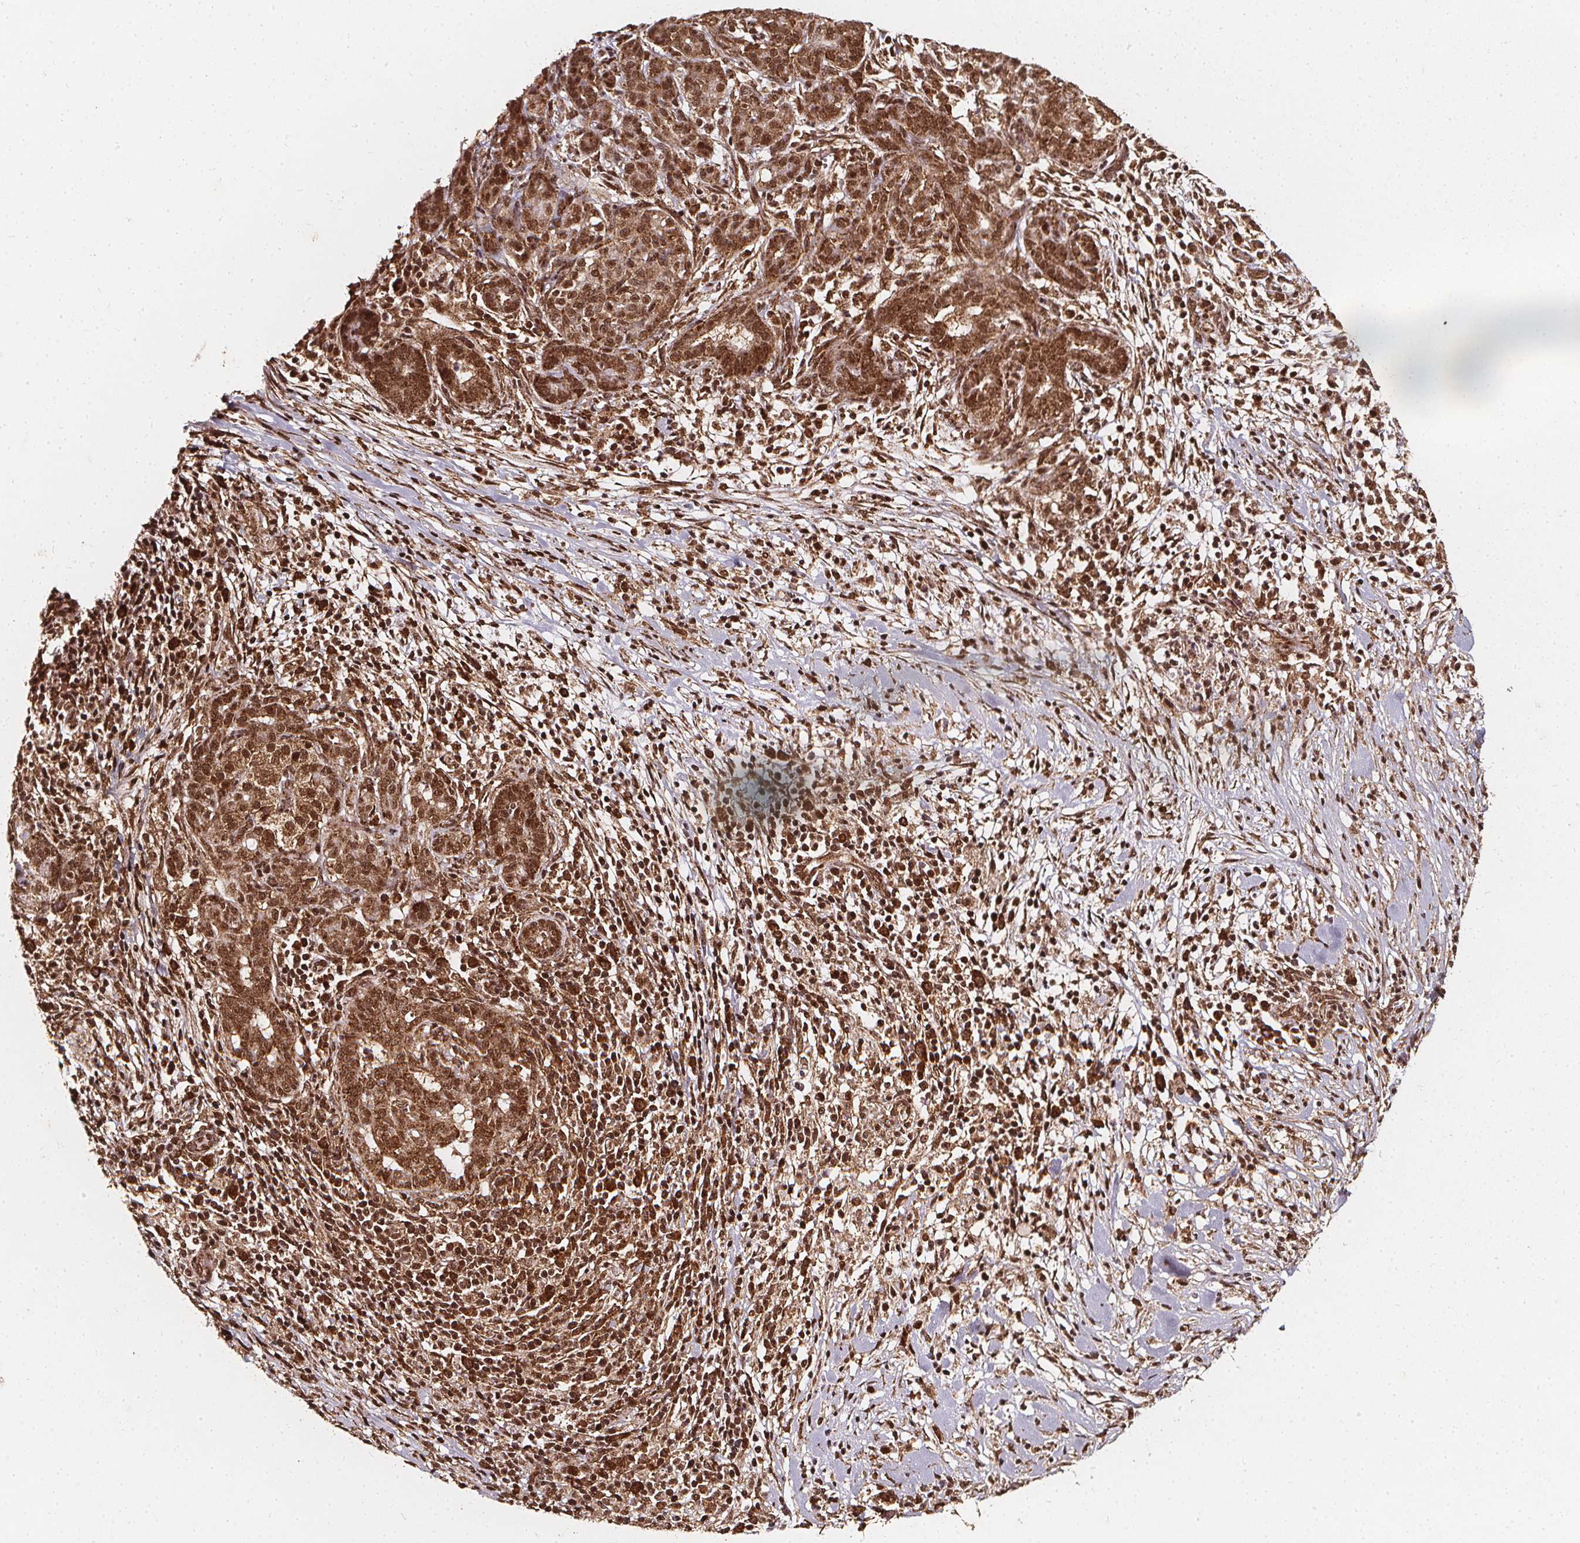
{"staining": {"intensity": "moderate", "quantity": ">75%", "location": "cytoplasmic/membranous,nuclear"}, "tissue": "pancreatic cancer", "cell_type": "Tumor cells", "image_type": "cancer", "snomed": [{"axis": "morphology", "description": "Adenocarcinoma, NOS"}, {"axis": "topography", "description": "Pancreas"}], "caption": "Human pancreatic adenocarcinoma stained with a brown dye exhibits moderate cytoplasmic/membranous and nuclear positive expression in approximately >75% of tumor cells.", "gene": "SMN1", "patient": {"sex": "male", "age": 44}}